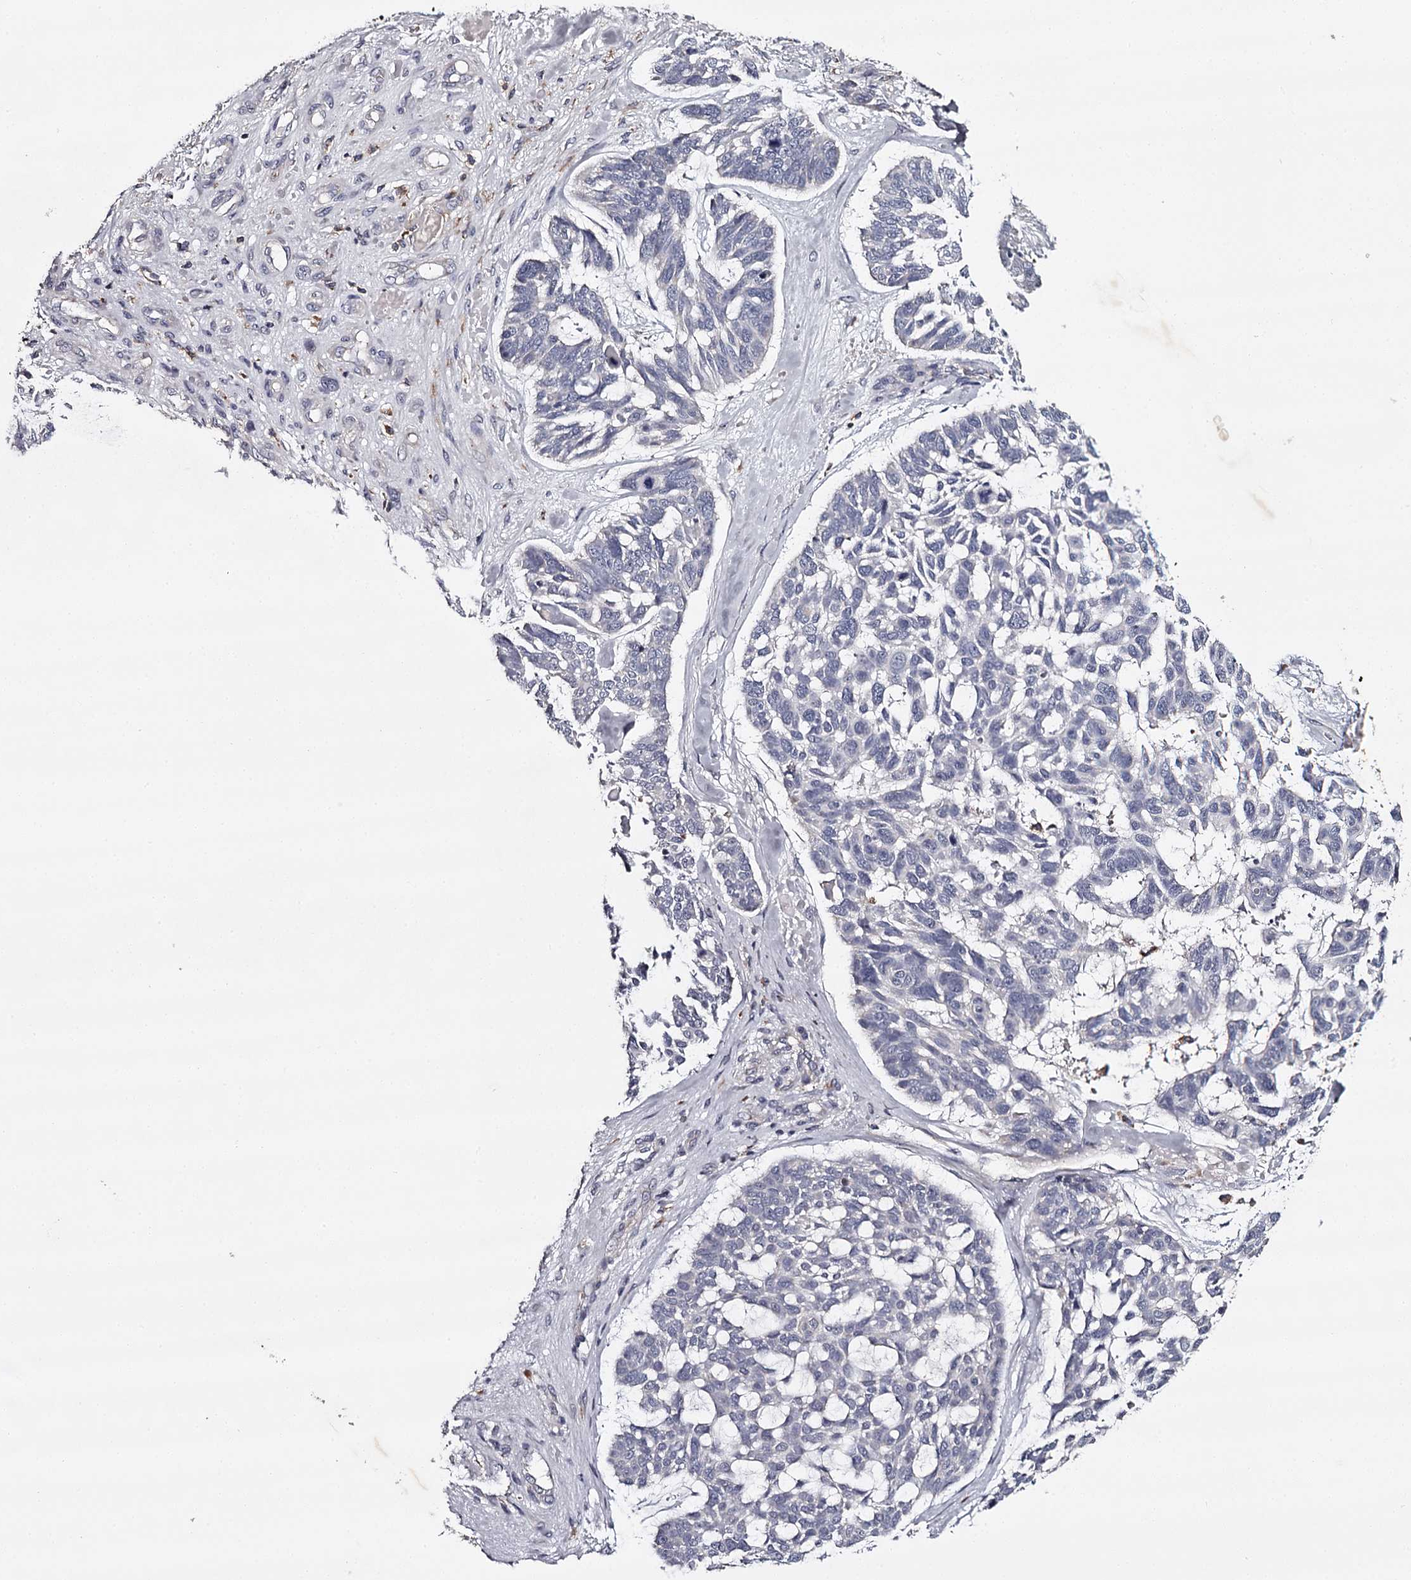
{"staining": {"intensity": "negative", "quantity": "none", "location": "none"}, "tissue": "skin cancer", "cell_type": "Tumor cells", "image_type": "cancer", "snomed": [{"axis": "morphology", "description": "Basal cell carcinoma"}, {"axis": "topography", "description": "Skin"}], "caption": "Immunohistochemistry (IHC) histopathology image of human basal cell carcinoma (skin) stained for a protein (brown), which reveals no staining in tumor cells.", "gene": "RASSF6", "patient": {"sex": "male", "age": 88}}